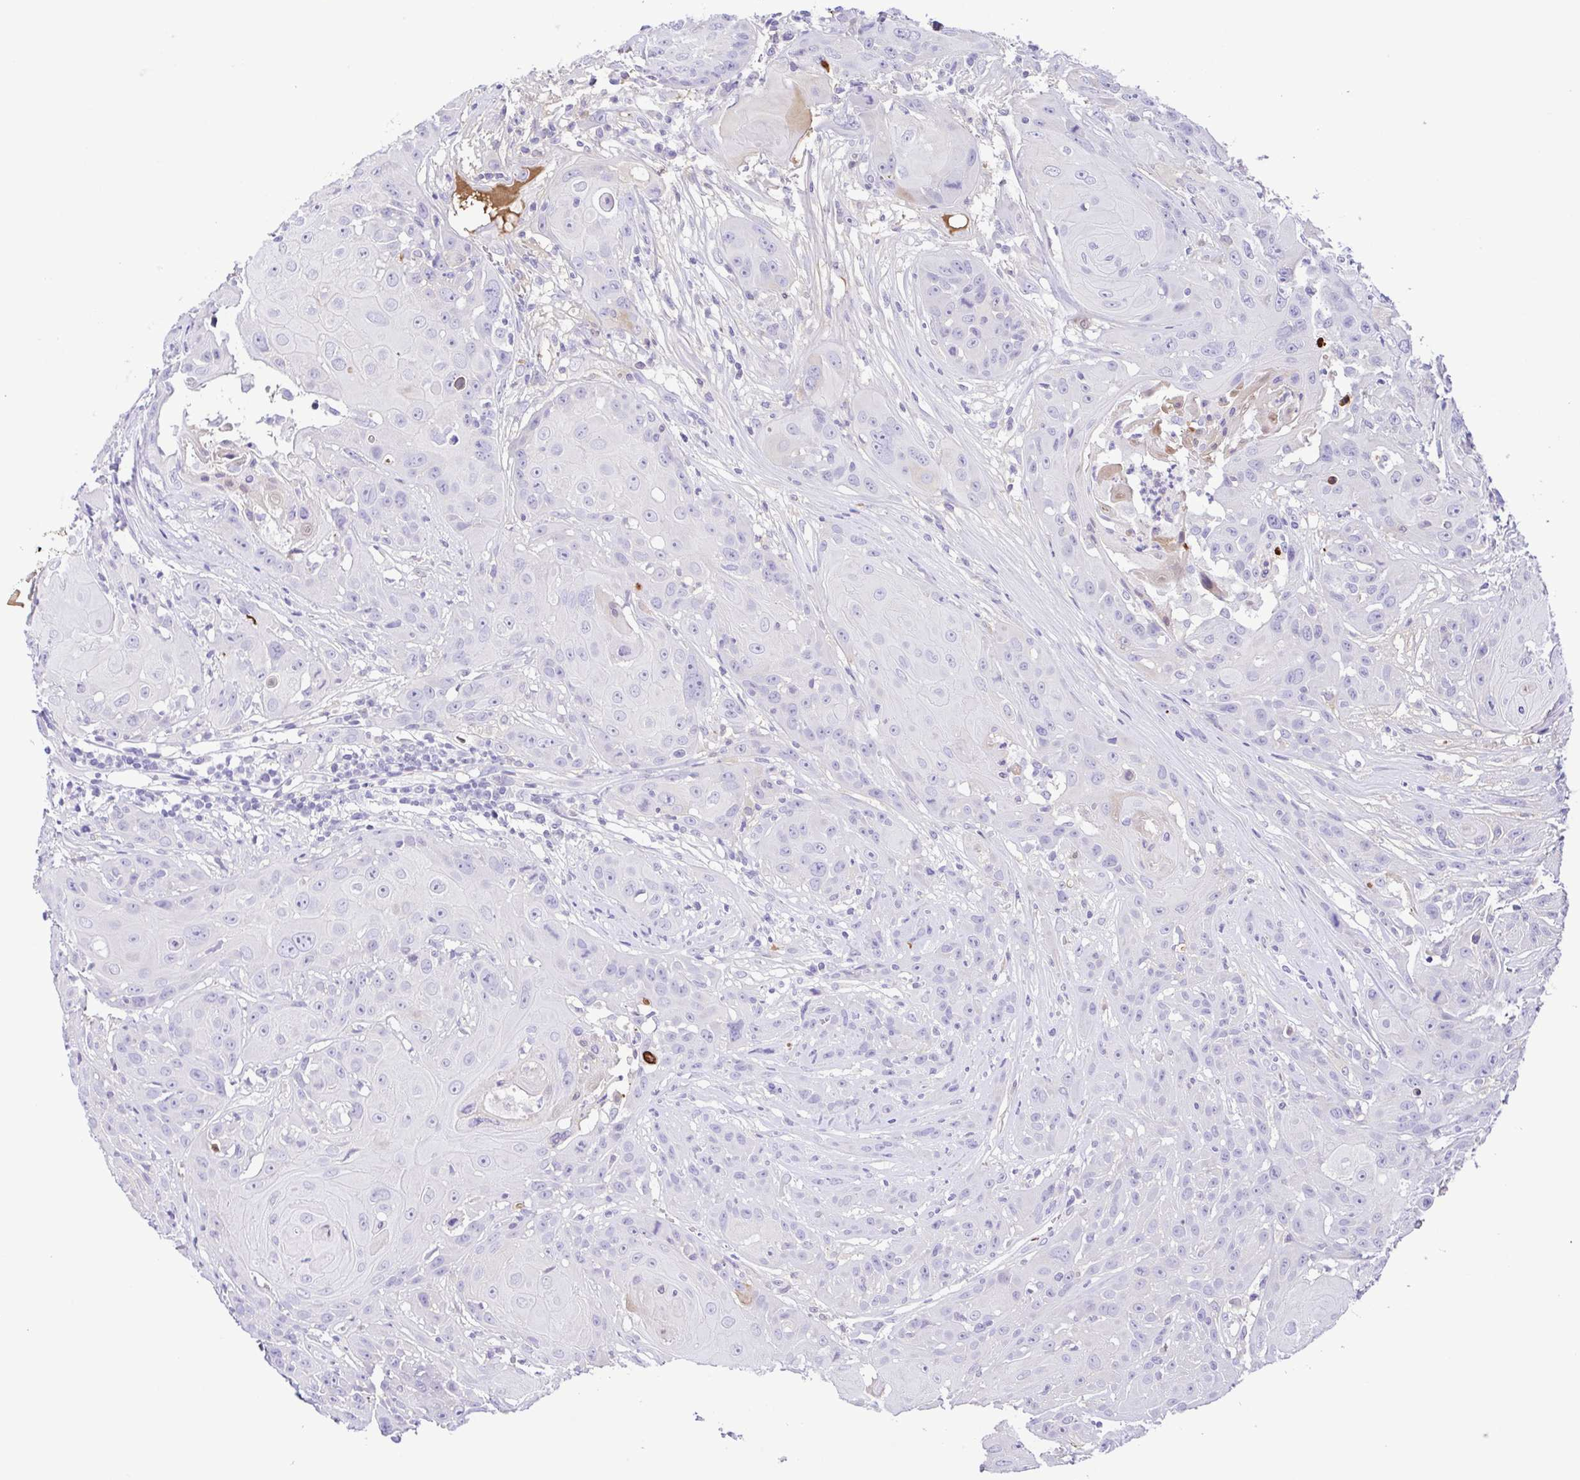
{"staining": {"intensity": "negative", "quantity": "none", "location": "none"}, "tissue": "head and neck cancer", "cell_type": "Tumor cells", "image_type": "cancer", "snomed": [{"axis": "morphology", "description": "Squamous cell carcinoma, NOS"}, {"axis": "topography", "description": "Skin"}, {"axis": "topography", "description": "Head-Neck"}], "caption": "The micrograph reveals no staining of tumor cells in head and neck squamous cell carcinoma.", "gene": "IGFL1", "patient": {"sex": "male", "age": 80}}